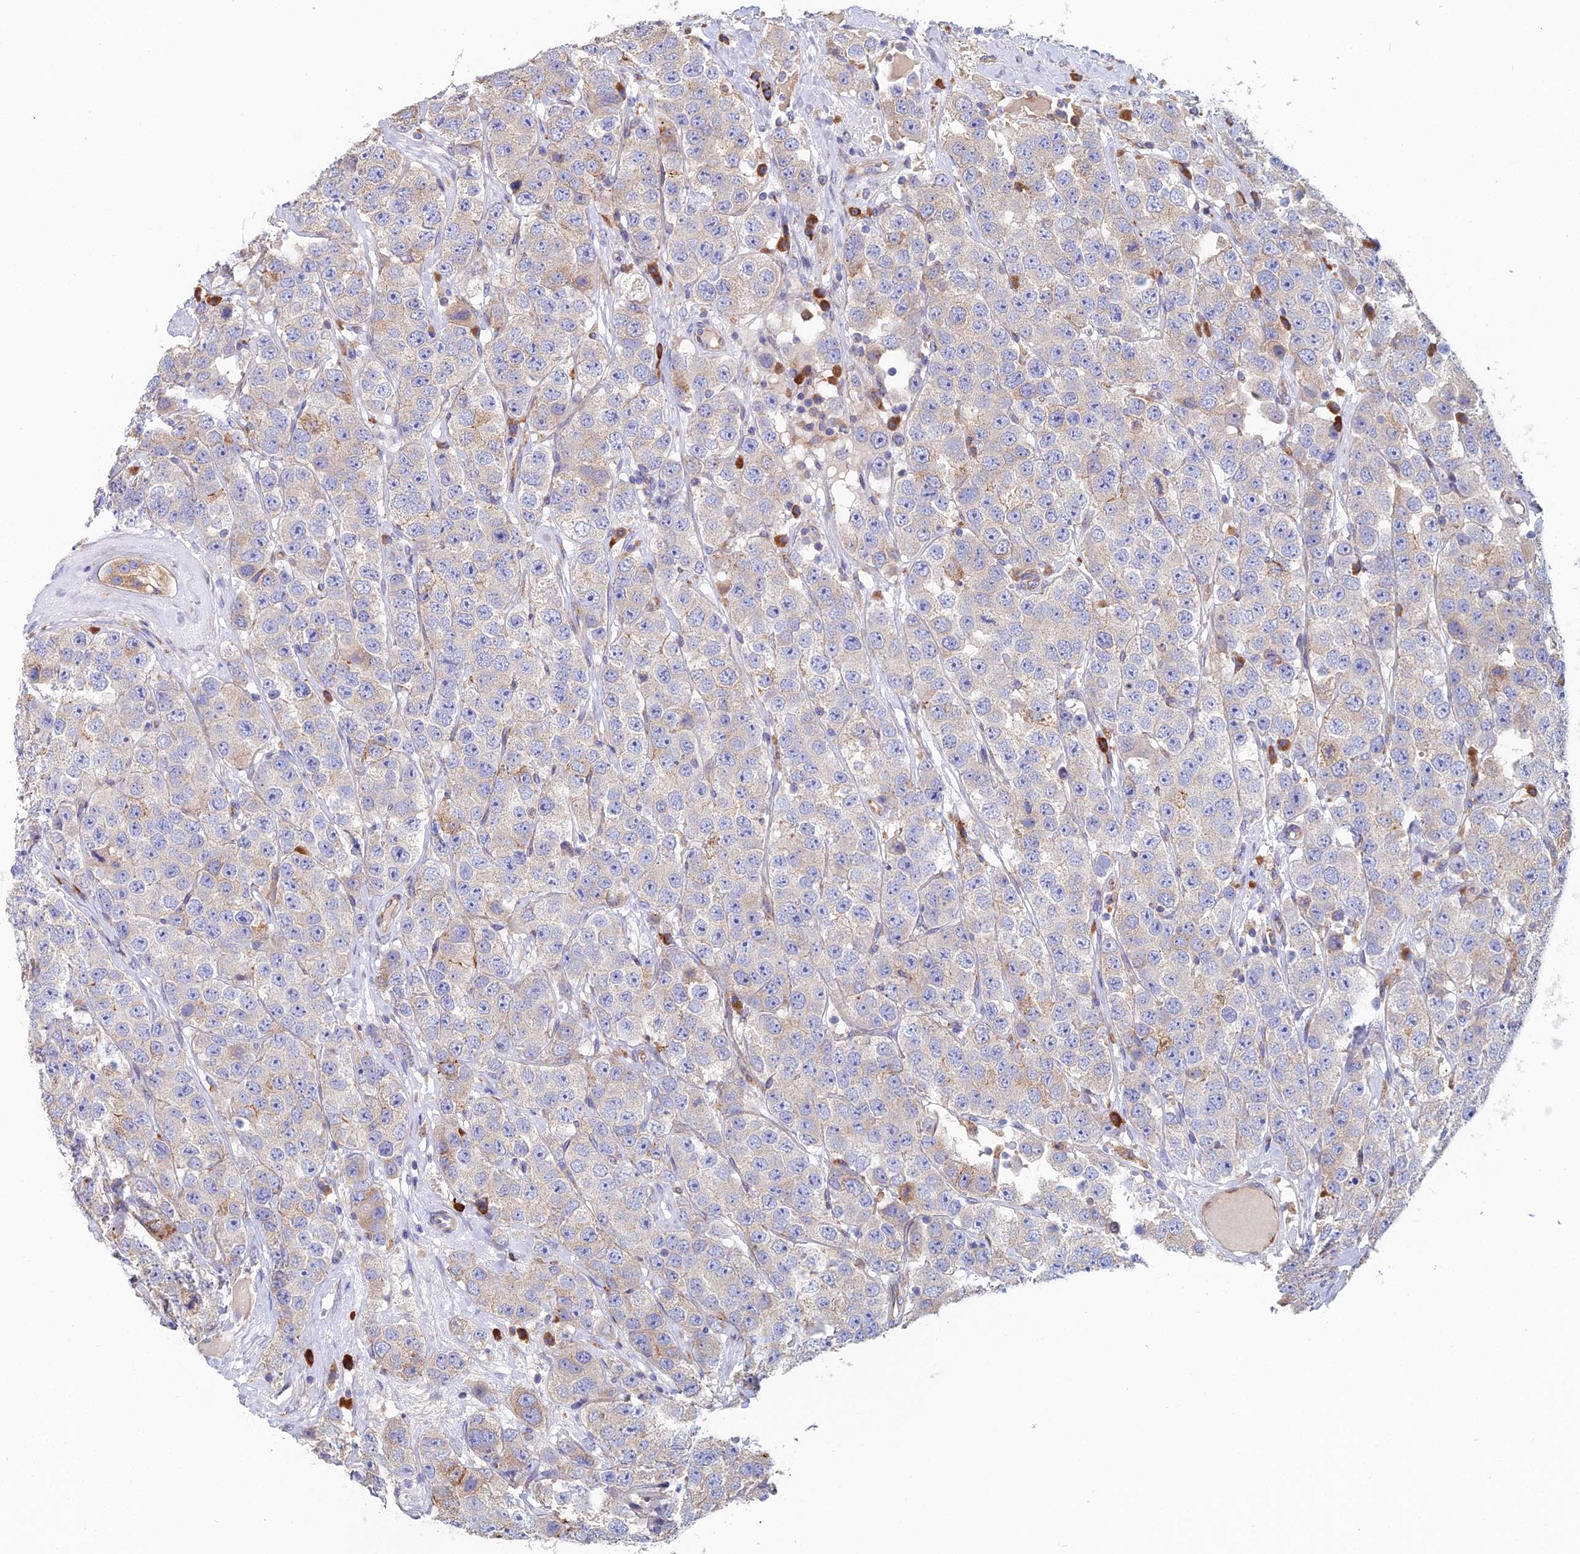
{"staining": {"intensity": "weak", "quantity": "<25%", "location": "cytoplasmic/membranous"}, "tissue": "testis cancer", "cell_type": "Tumor cells", "image_type": "cancer", "snomed": [{"axis": "morphology", "description": "Seminoma, NOS"}, {"axis": "topography", "description": "Testis"}], "caption": "Testis cancer (seminoma) was stained to show a protein in brown. There is no significant positivity in tumor cells.", "gene": "CLCN3", "patient": {"sex": "male", "age": 28}}